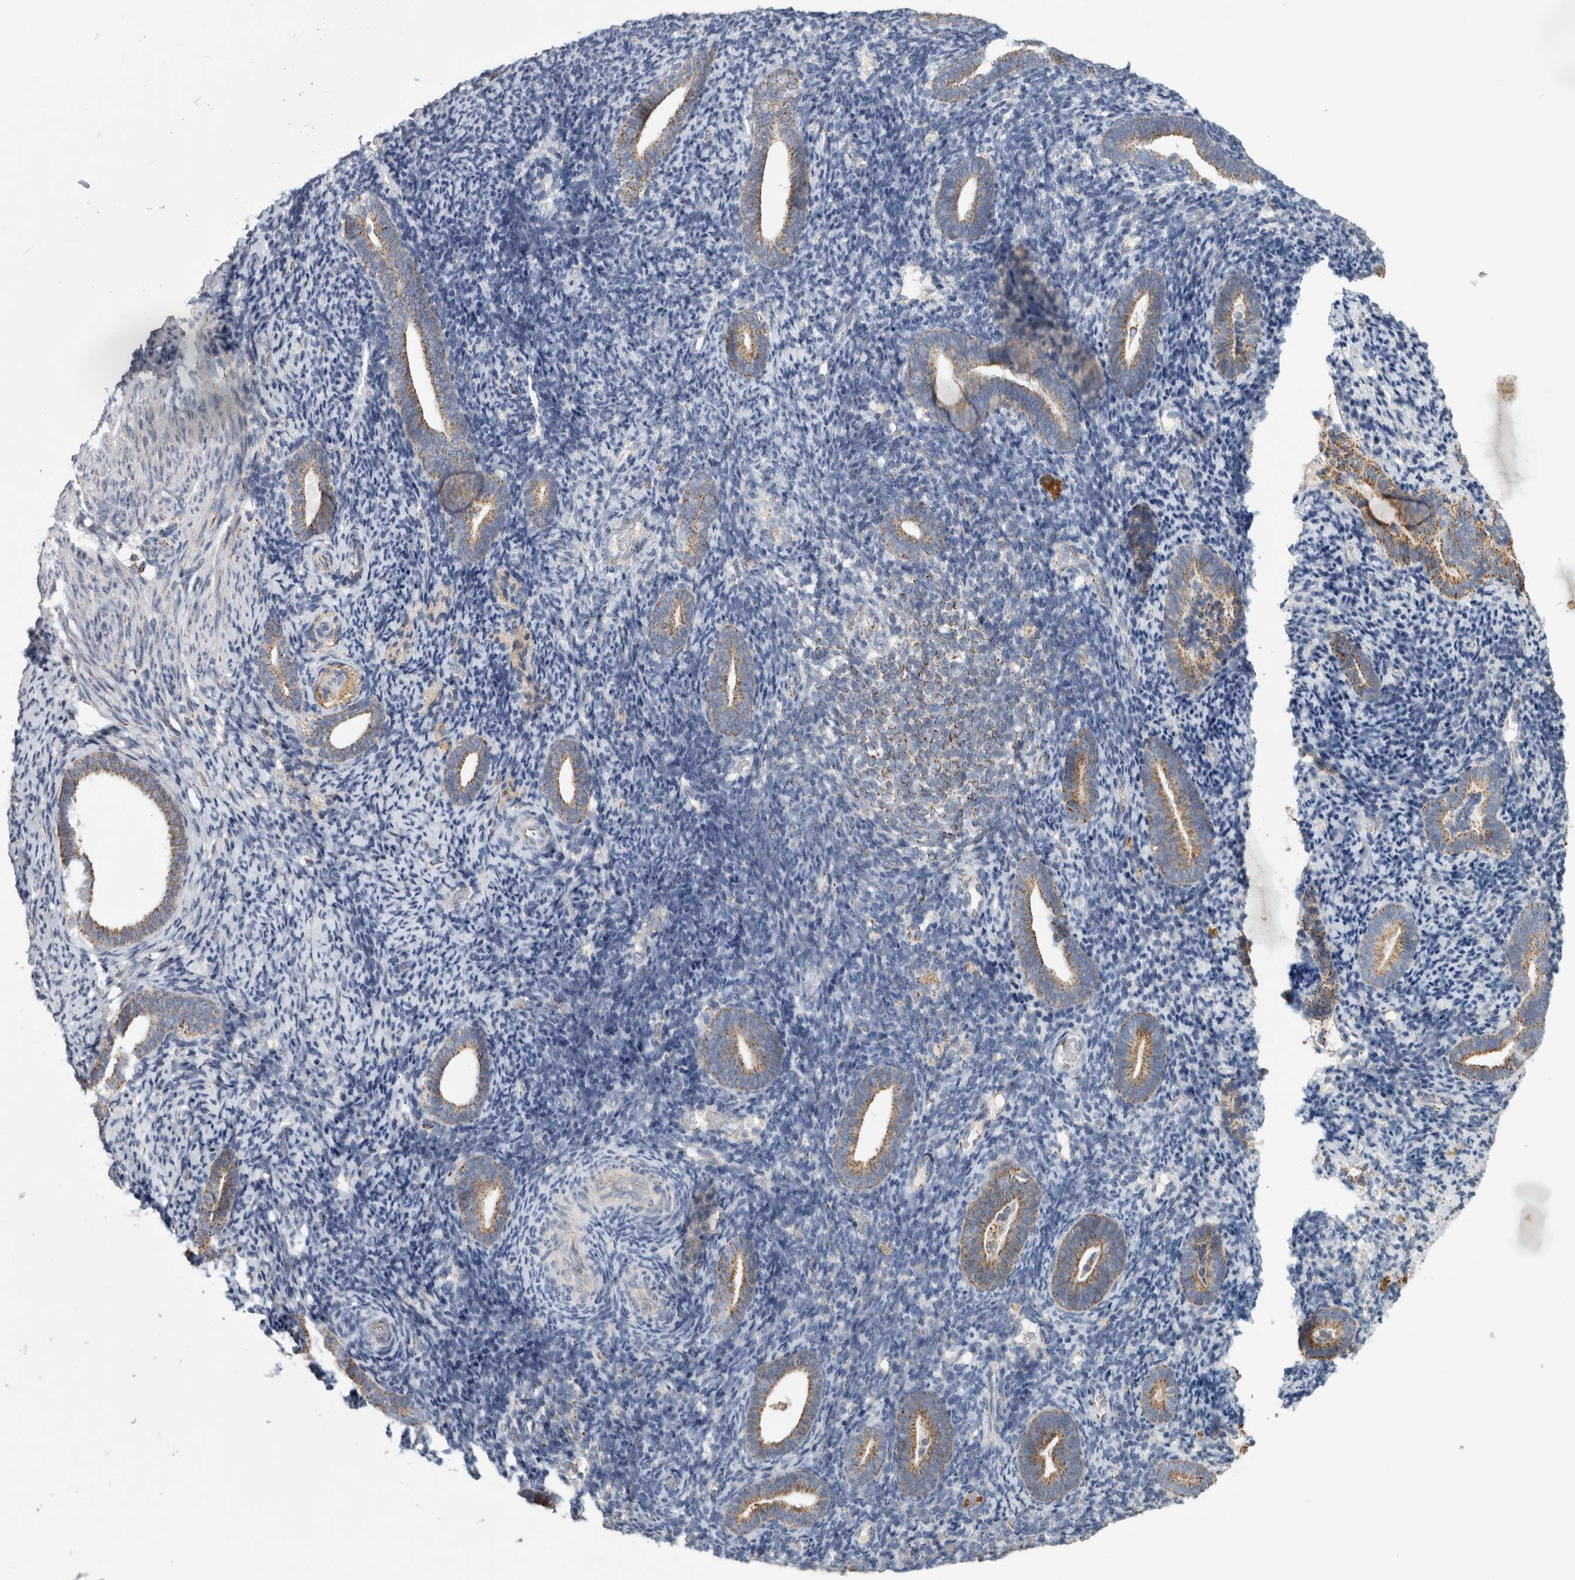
{"staining": {"intensity": "weak", "quantity": "<25%", "location": "cytoplasmic/membranous"}, "tissue": "endometrium", "cell_type": "Cells in endometrial stroma", "image_type": "normal", "snomed": [{"axis": "morphology", "description": "Normal tissue, NOS"}, {"axis": "topography", "description": "Endometrium"}], "caption": "Normal endometrium was stained to show a protein in brown. There is no significant positivity in cells in endometrial stroma. (DAB immunohistochemistry with hematoxylin counter stain).", "gene": "ST8SIA1", "patient": {"sex": "female", "age": 51}}